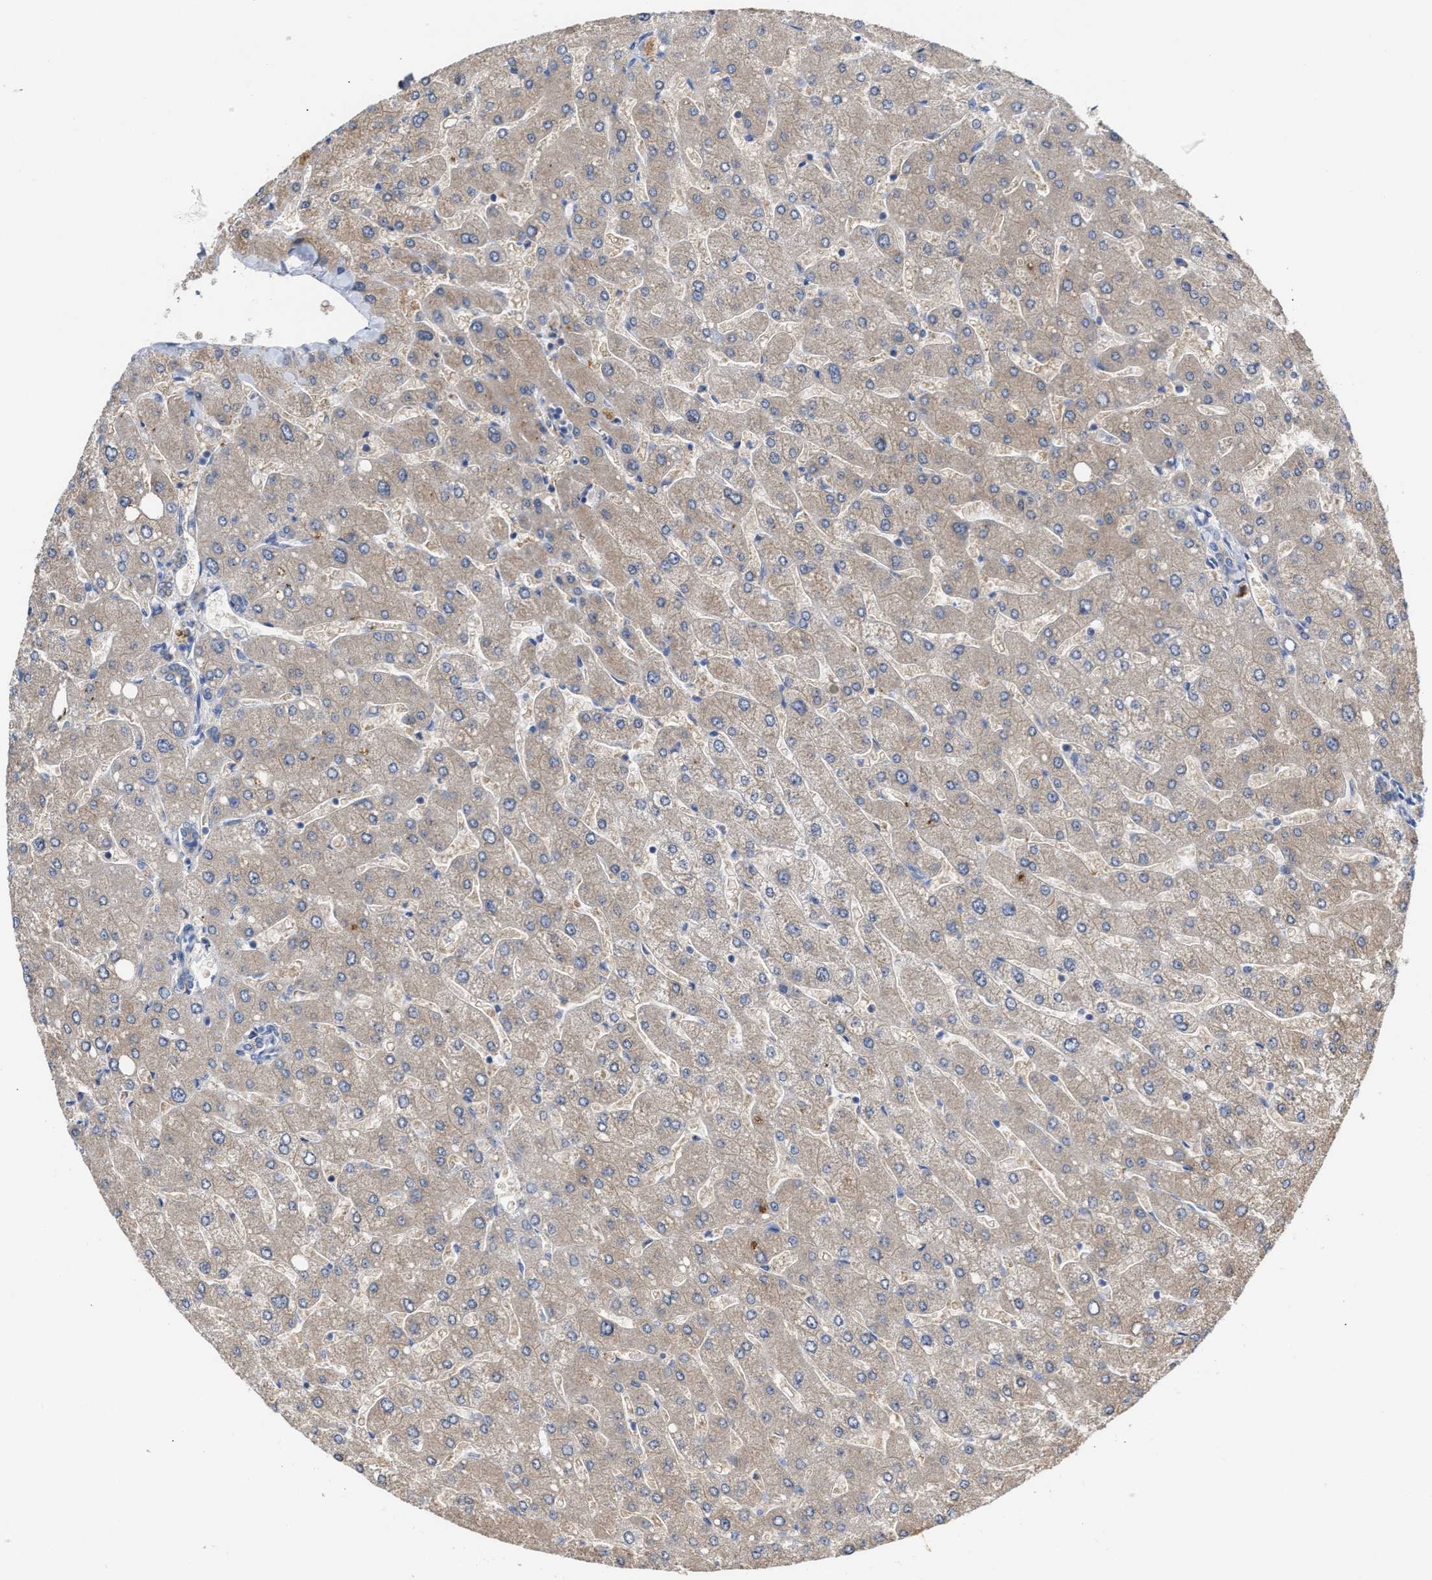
{"staining": {"intensity": "weak", "quantity": ">75%", "location": "cytoplasmic/membranous"}, "tissue": "liver", "cell_type": "Cholangiocytes", "image_type": "normal", "snomed": [{"axis": "morphology", "description": "Normal tissue, NOS"}, {"axis": "topography", "description": "Liver"}], "caption": "Approximately >75% of cholangiocytes in normal liver display weak cytoplasmic/membranous protein staining as visualized by brown immunohistochemical staining.", "gene": "BBLN", "patient": {"sex": "male", "age": 55}}